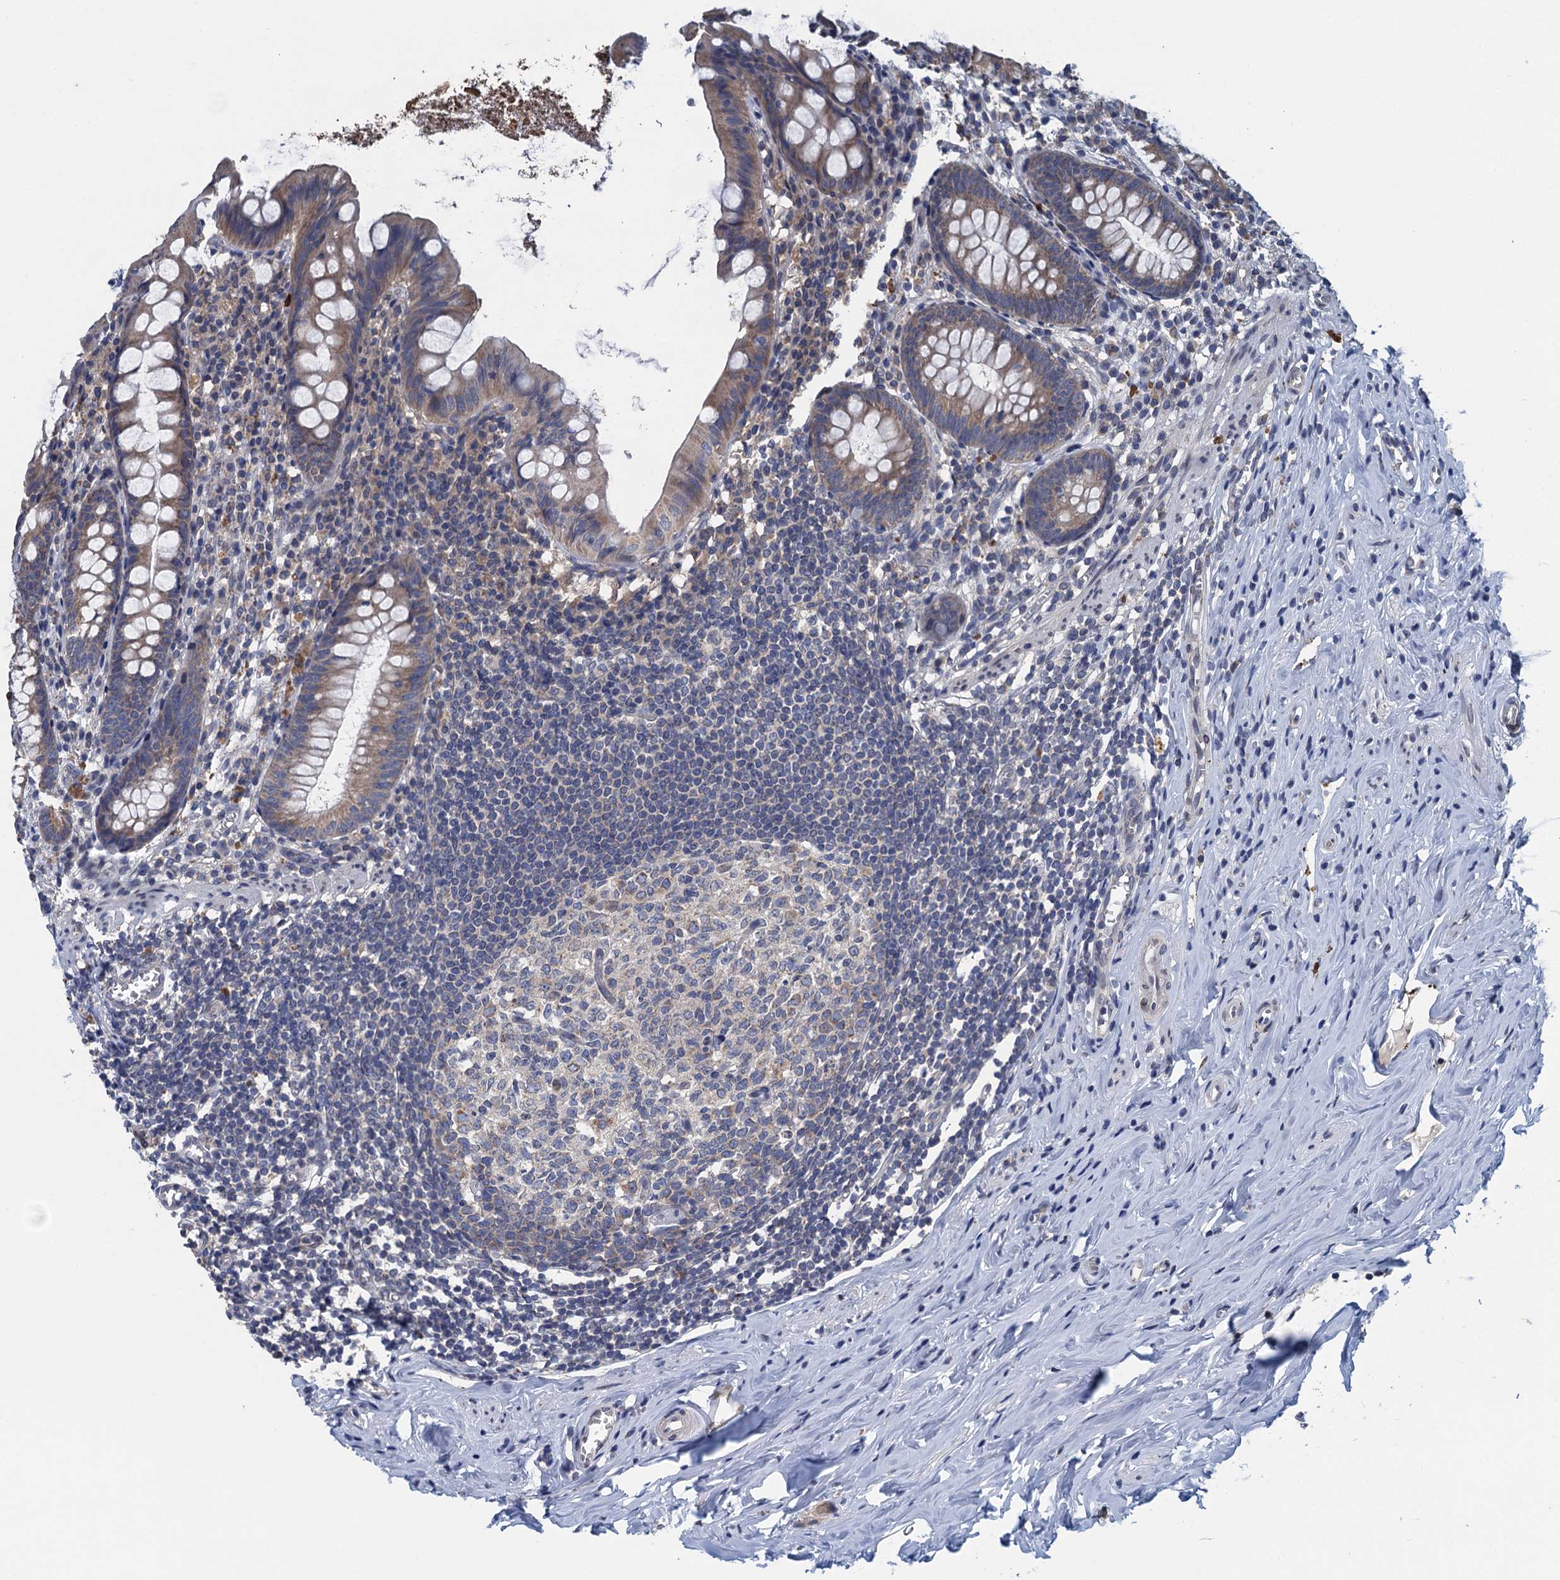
{"staining": {"intensity": "weak", "quantity": ">75%", "location": "cytoplasmic/membranous"}, "tissue": "appendix", "cell_type": "Glandular cells", "image_type": "normal", "snomed": [{"axis": "morphology", "description": "Normal tissue, NOS"}, {"axis": "topography", "description": "Appendix"}], "caption": "An image of appendix stained for a protein displays weak cytoplasmic/membranous brown staining in glandular cells. The protein of interest is shown in brown color, while the nuclei are stained blue.", "gene": "CTU2", "patient": {"sex": "female", "age": 51}}